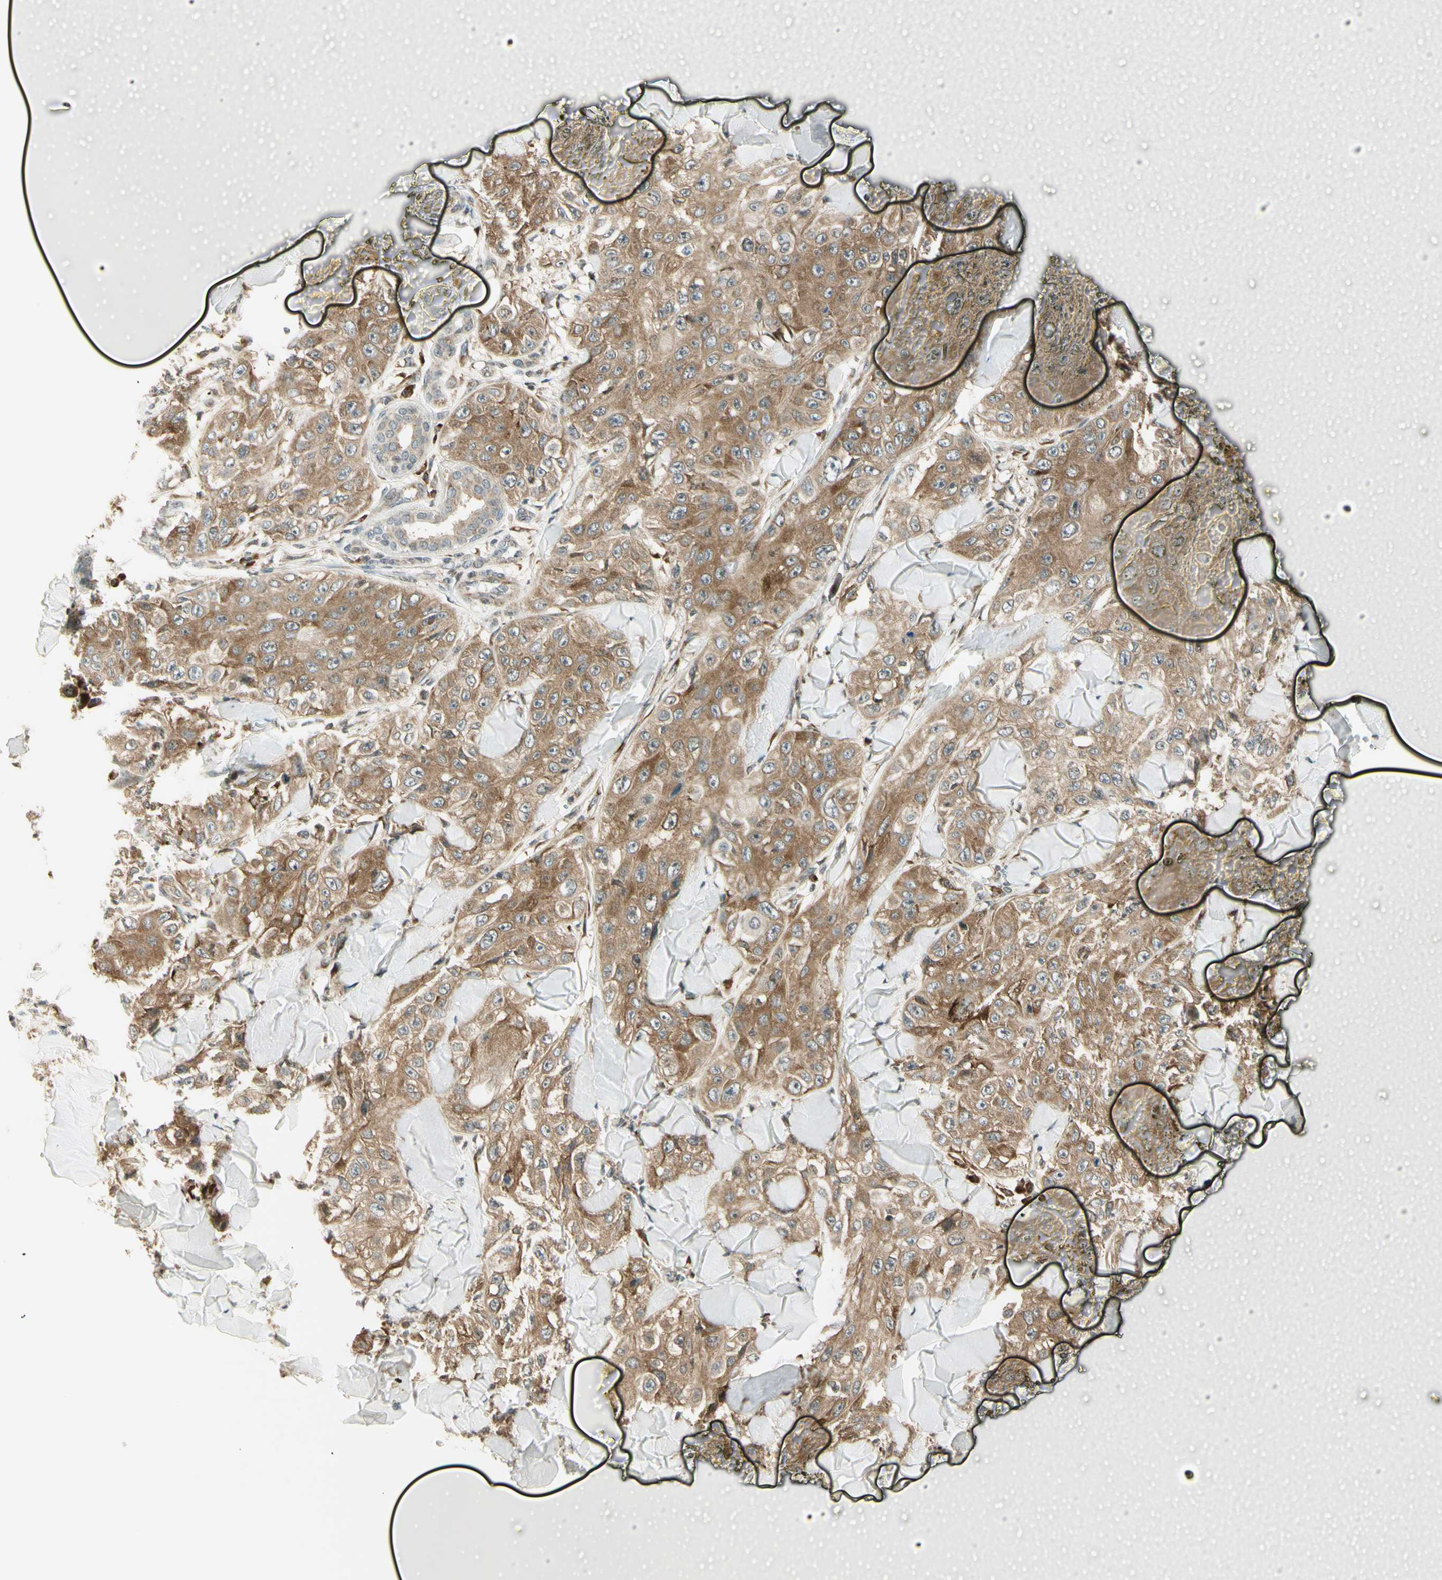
{"staining": {"intensity": "moderate", "quantity": ">75%", "location": "cytoplasmic/membranous"}, "tissue": "skin cancer", "cell_type": "Tumor cells", "image_type": "cancer", "snomed": [{"axis": "morphology", "description": "Squamous cell carcinoma, NOS"}, {"axis": "topography", "description": "Skin"}], "caption": "A brown stain shows moderate cytoplasmic/membranous positivity of a protein in skin cancer (squamous cell carcinoma) tumor cells.", "gene": "TPT1", "patient": {"sex": "male", "age": 86}}